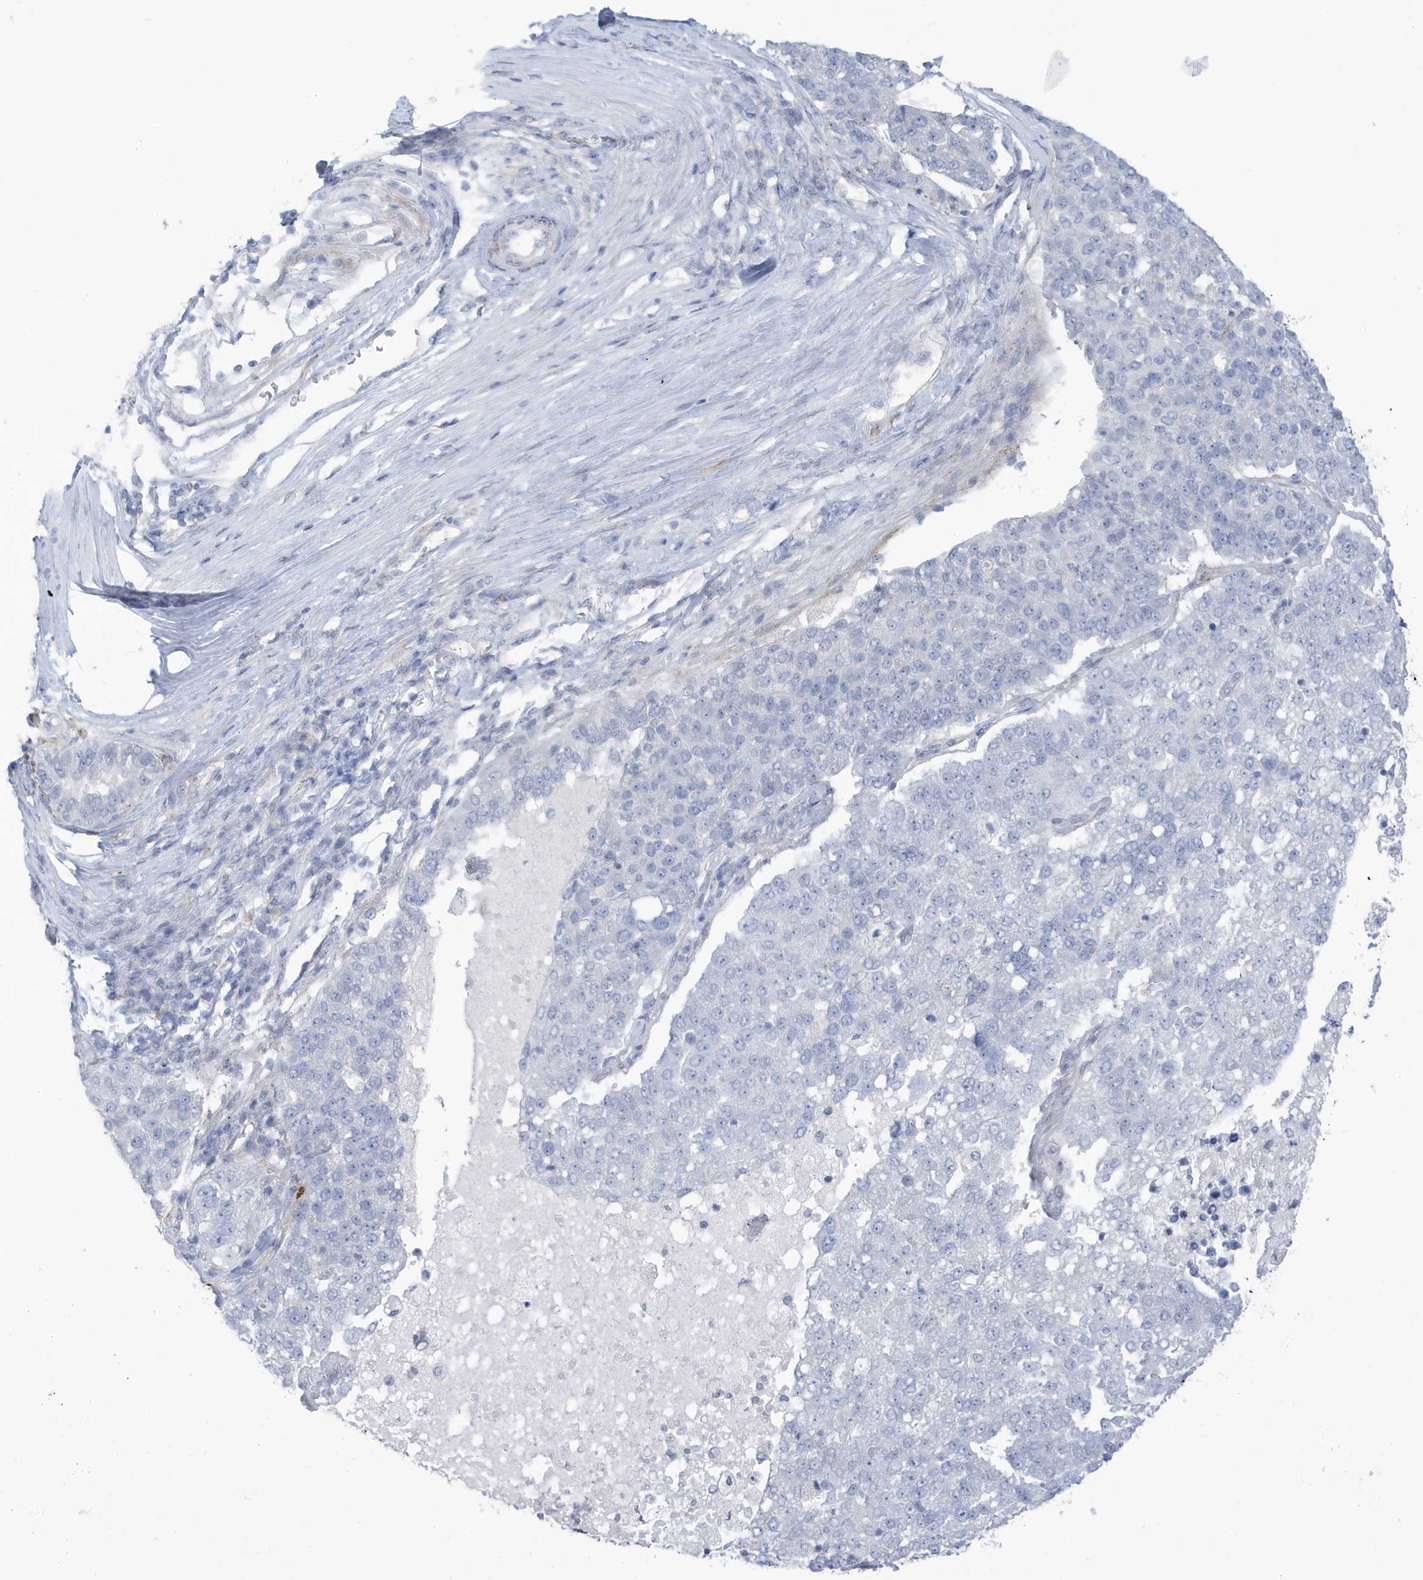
{"staining": {"intensity": "negative", "quantity": "none", "location": "none"}, "tissue": "pancreatic cancer", "cell_type": "Tumor cells", "image_type": "cancer", "snomed": [{"axis": "morphology", "description": "Adenocarcinoma, NOS"}, {"axis": "topography", "description": "Pancreas"}], "caption": "A histopathology image of human pancreatic cancer (adenocarcinoma) is negative for staining in tumor cells. Nuclei are stained in blue.", "gene": "PERM1", "patient": {"sex": "female", "age": 61}}